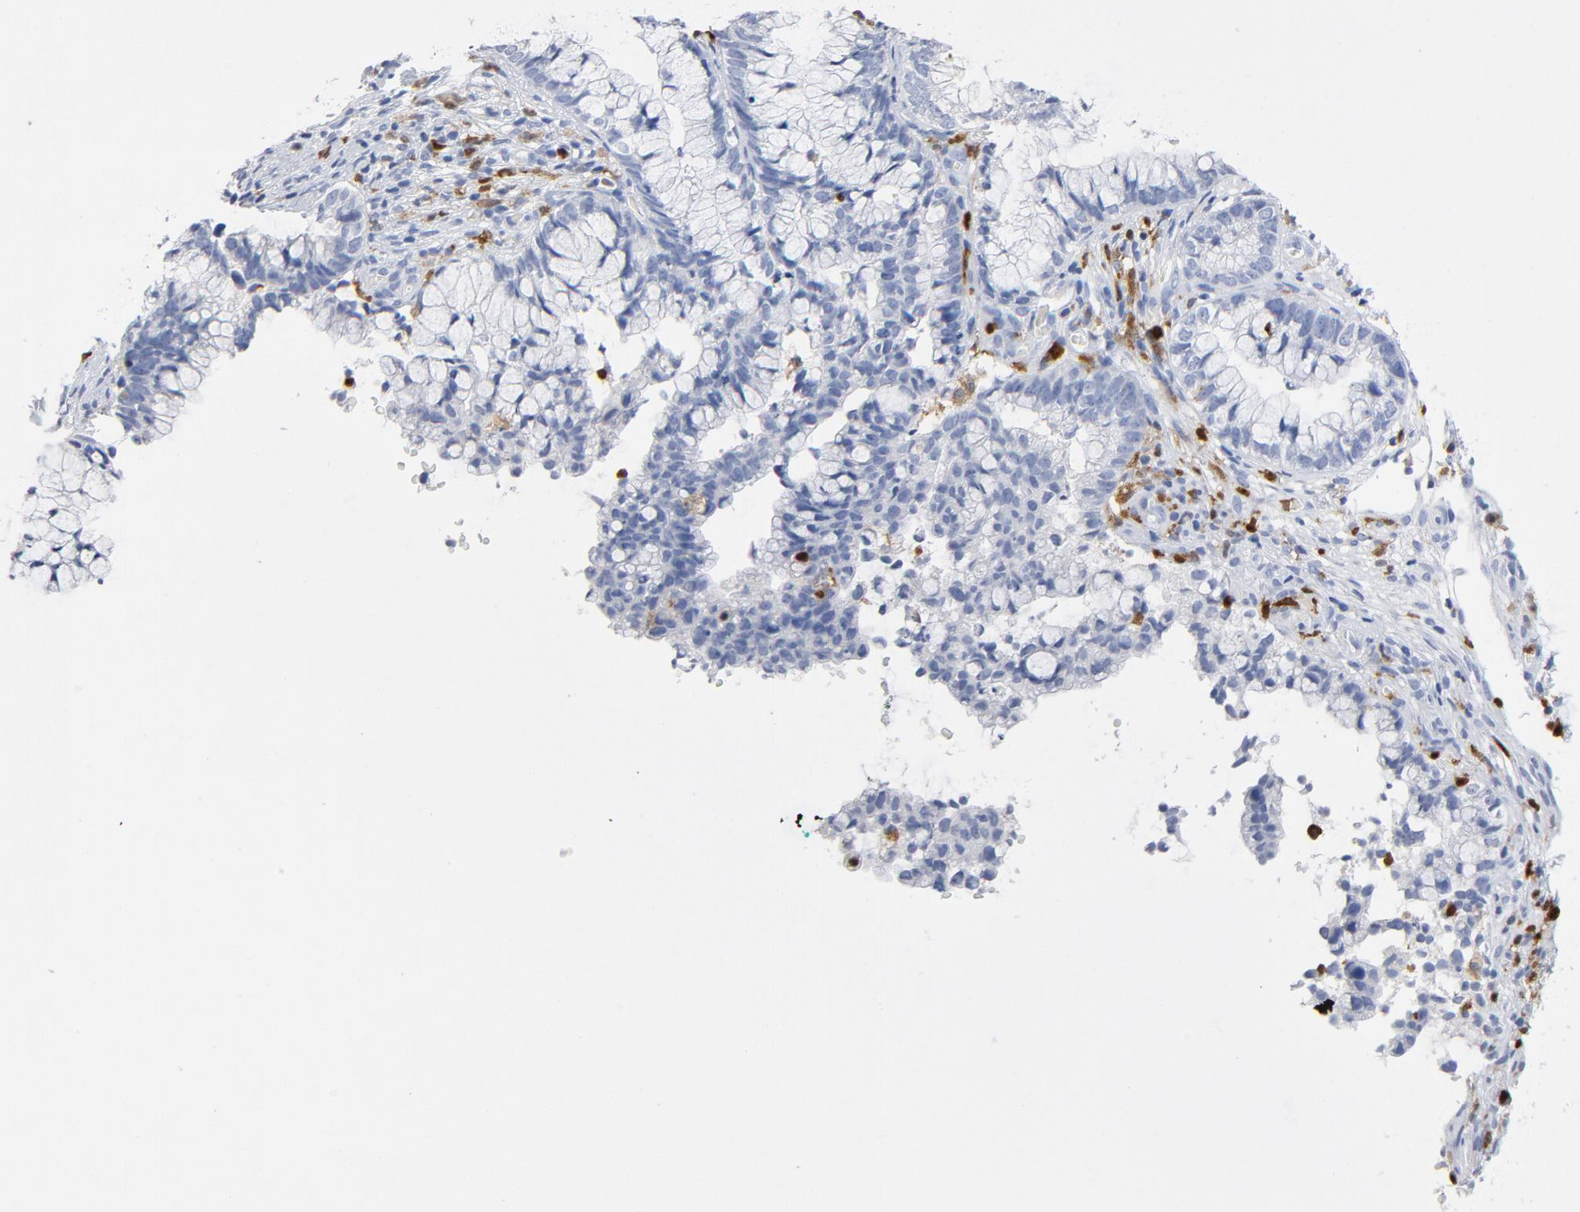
{"staining": {"intensity": "negative", "quantity": "none", "location": "none"}, "tissue": "cervical cancer", "cell_type": "Tumor cells", "image_type": "cancer", "snomed": [{"axis": "morphology", "description": "Adenocarcinoma, NOS"}, {"axis": "topography", "description": "Cervix"}], "caption": "Immunohistochemistry of cervical cancer displays no expression in tumor cells.", "gene": "NCF1", "patient": {"sex": "female", "age": 44}}